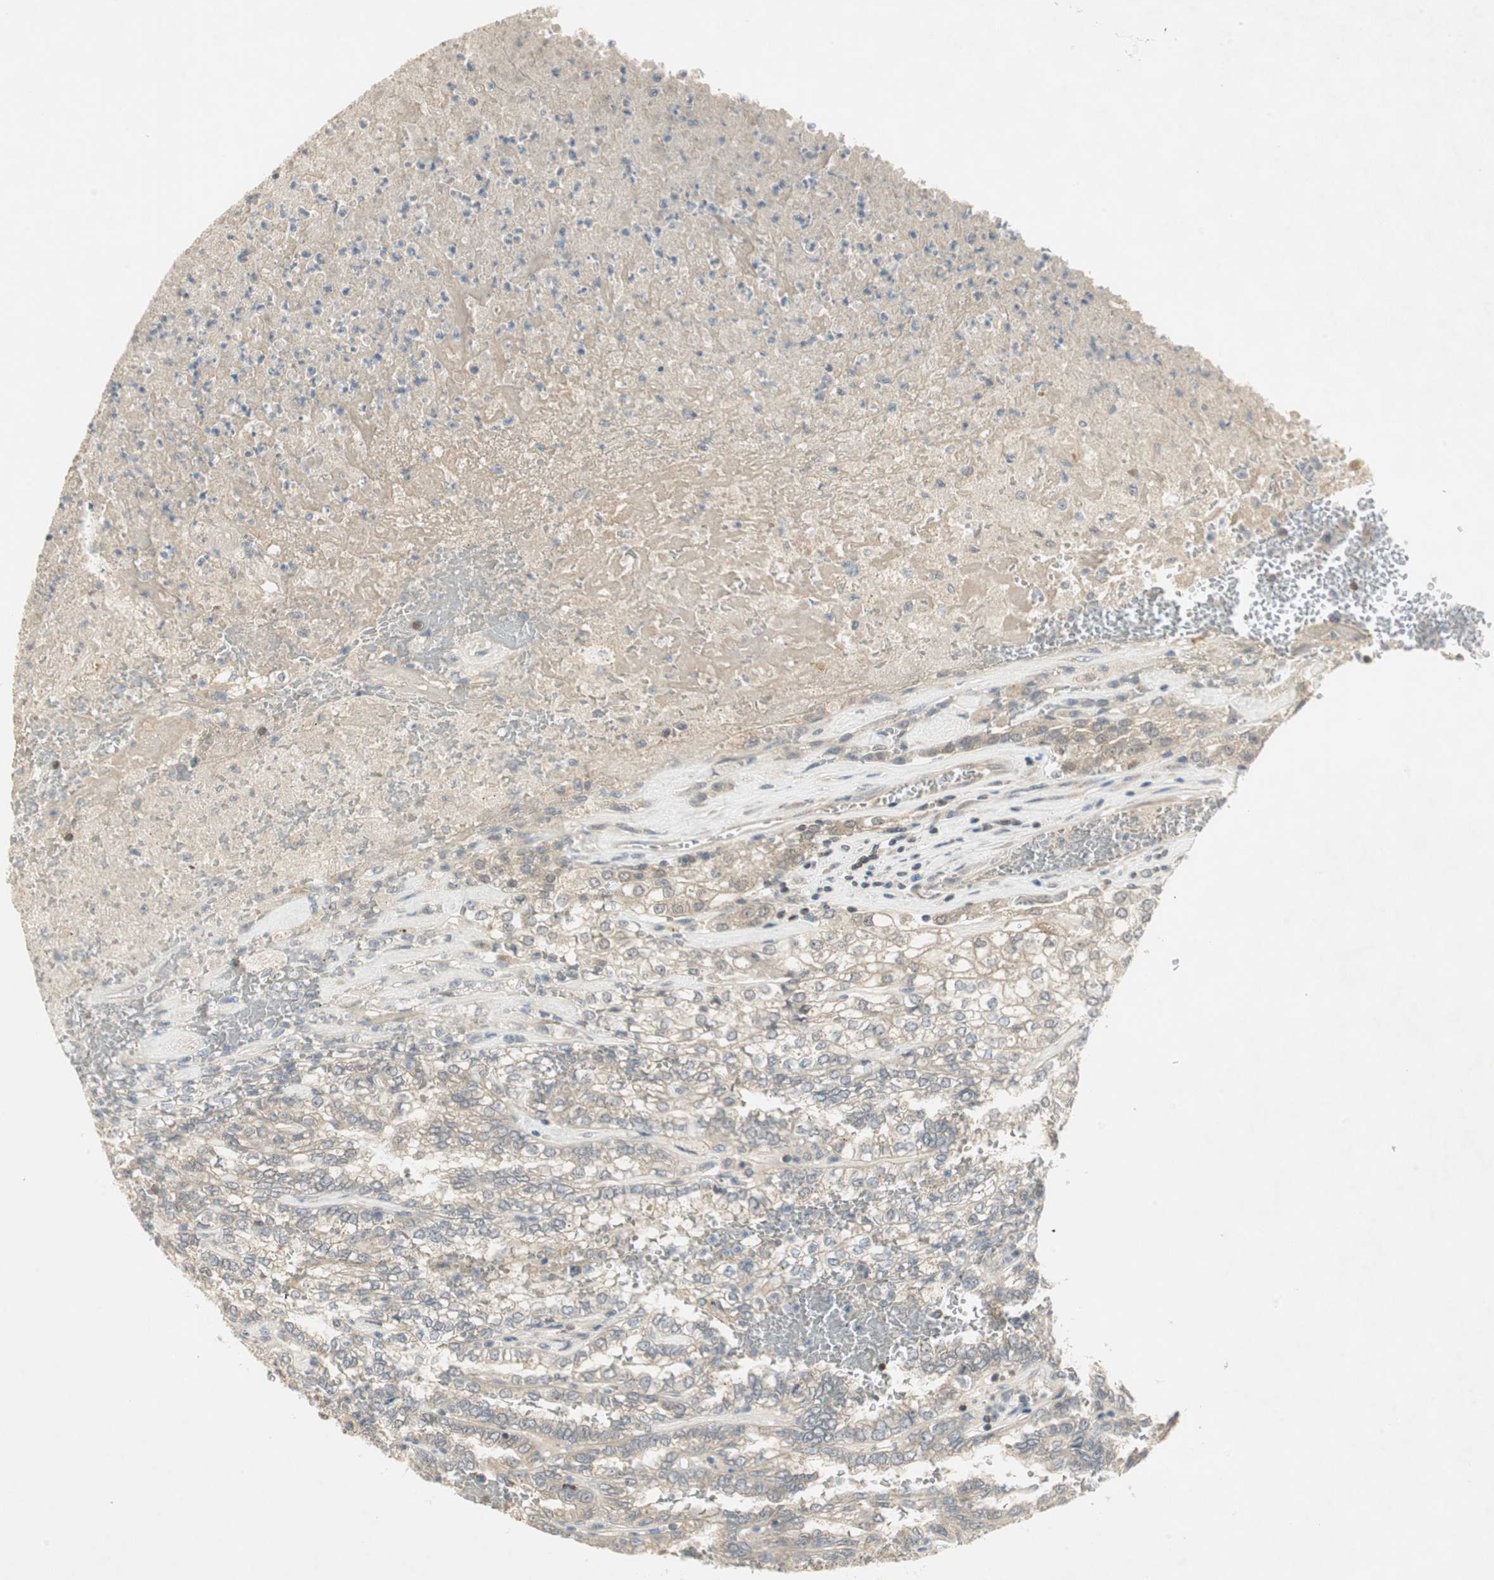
{"staining": {"intensity": "weak", "quantity": "25%-75%", "location": "cytoplasmic/membranous"}, "tissue": "renal cancer", "cell_type": "Tumor cells", "image_type": "cancer", "snomed": [{"axis": "morphology", "description": "Inflammation, NOS"}, {"axis": "morphology", "description": "Adenocarcinoma, NOS"}, {"axis": "topography", "description": "Kidney"}], "caption": "Renal cancer (adenocarcinoma) stained for a protein (brown) reveals weak cytoplasmic/membranous positive expression in about 25%-75% of tumor cells.", "gene": "USP2", "patient": {"sex": "male", "age": 68}}